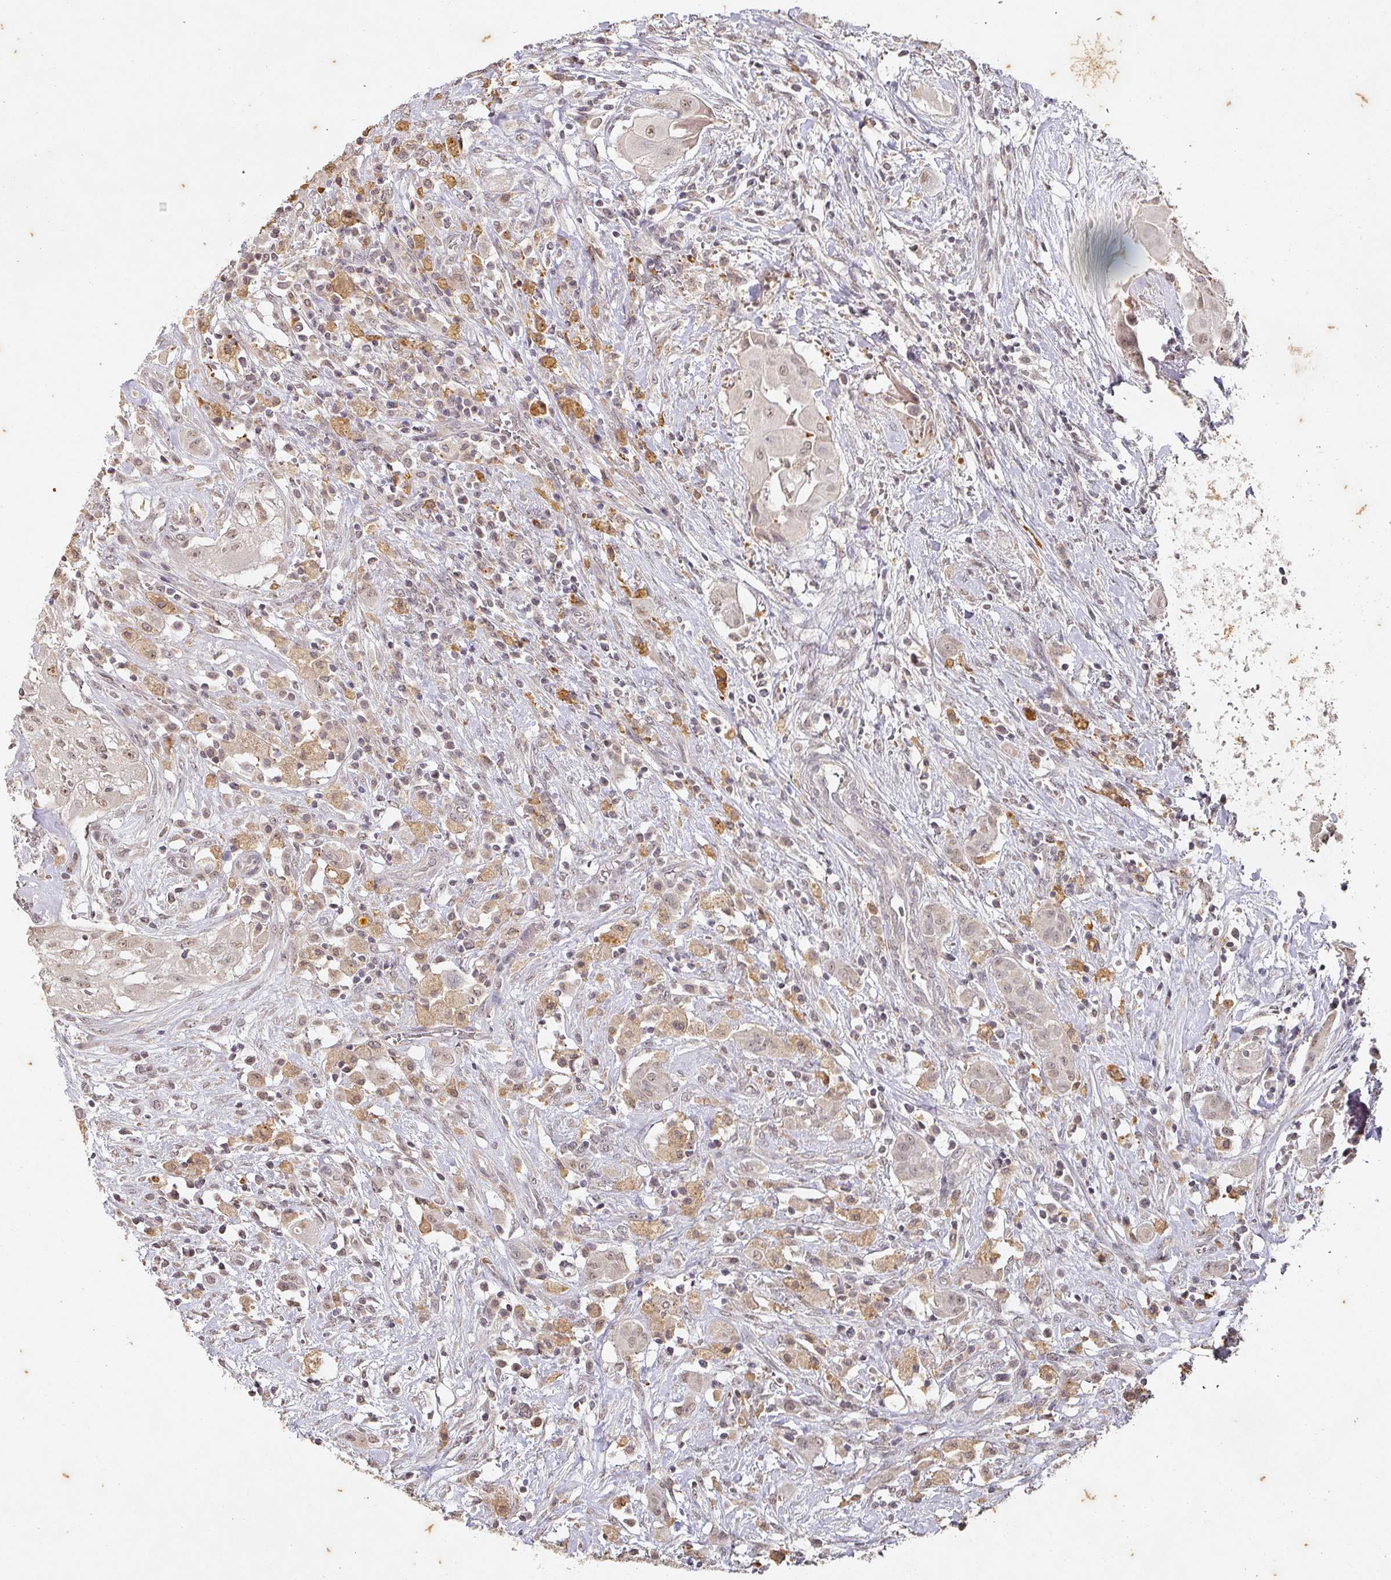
{"staining": {"intensity": "weak", "quantity": "<25%", "location": "nuclear"}, "tissue": "thyroid cancer", "cell_type": "Tumor cells", "image_type": "cancer", "snomed": [{"axis": "morphology", "description": "Papillary adenocarcinoma, NOS"}, {"axis": "topography", "description": "Thyroid gland"}], "caption": "Human thyroid cancer (papillary adenocarcinoma) stained for a protein using immunohistochemistry (IHC) demonstrates no staining in tumor cells.", "gene": "CAPN5", "patient": {"sex": "female", "age": 59}}